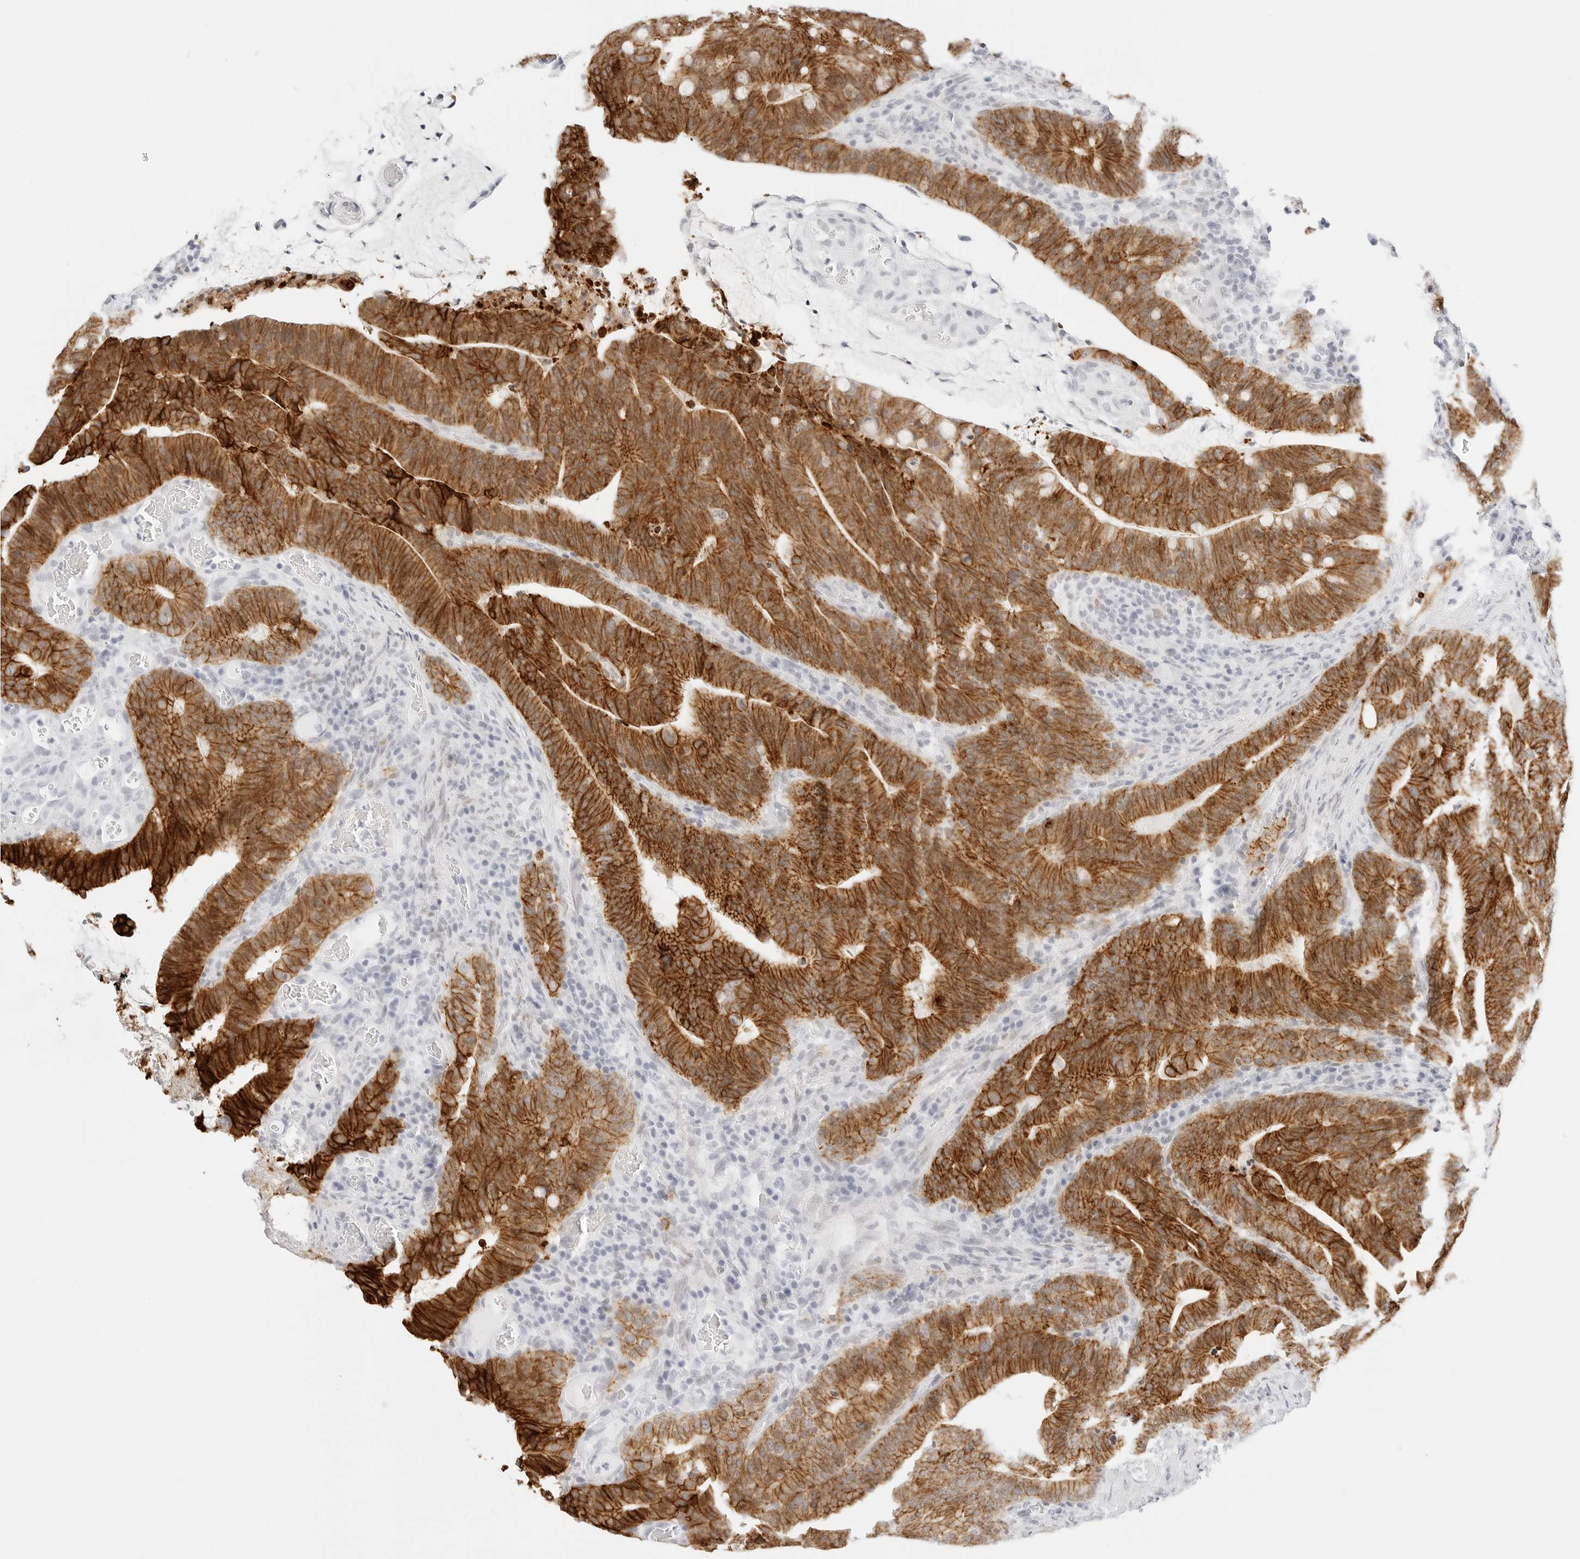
{"staining": {"intensity": "strong", "quantity": ">75%", "location": "cytoplasmic/membranous"}, "tissue": "colorectal cancer", "cell_type": "Tumor cells", "image_type": "cancer", "snomed": [{"axis": "morphology", "description": "Adenocarcinoma, NOS"}, {"axis": "topography", "description": "Colon"}], "caption": "High-power microscopy captured an immunohistochemistry histopathology image of colorectal cancer (adenocarcinoma), revealing strong cytoplasmic/membranous staining in about >75% of tumor cells.", "gene": "CDH1", "patient": {"sex": "female", "age": 66}}